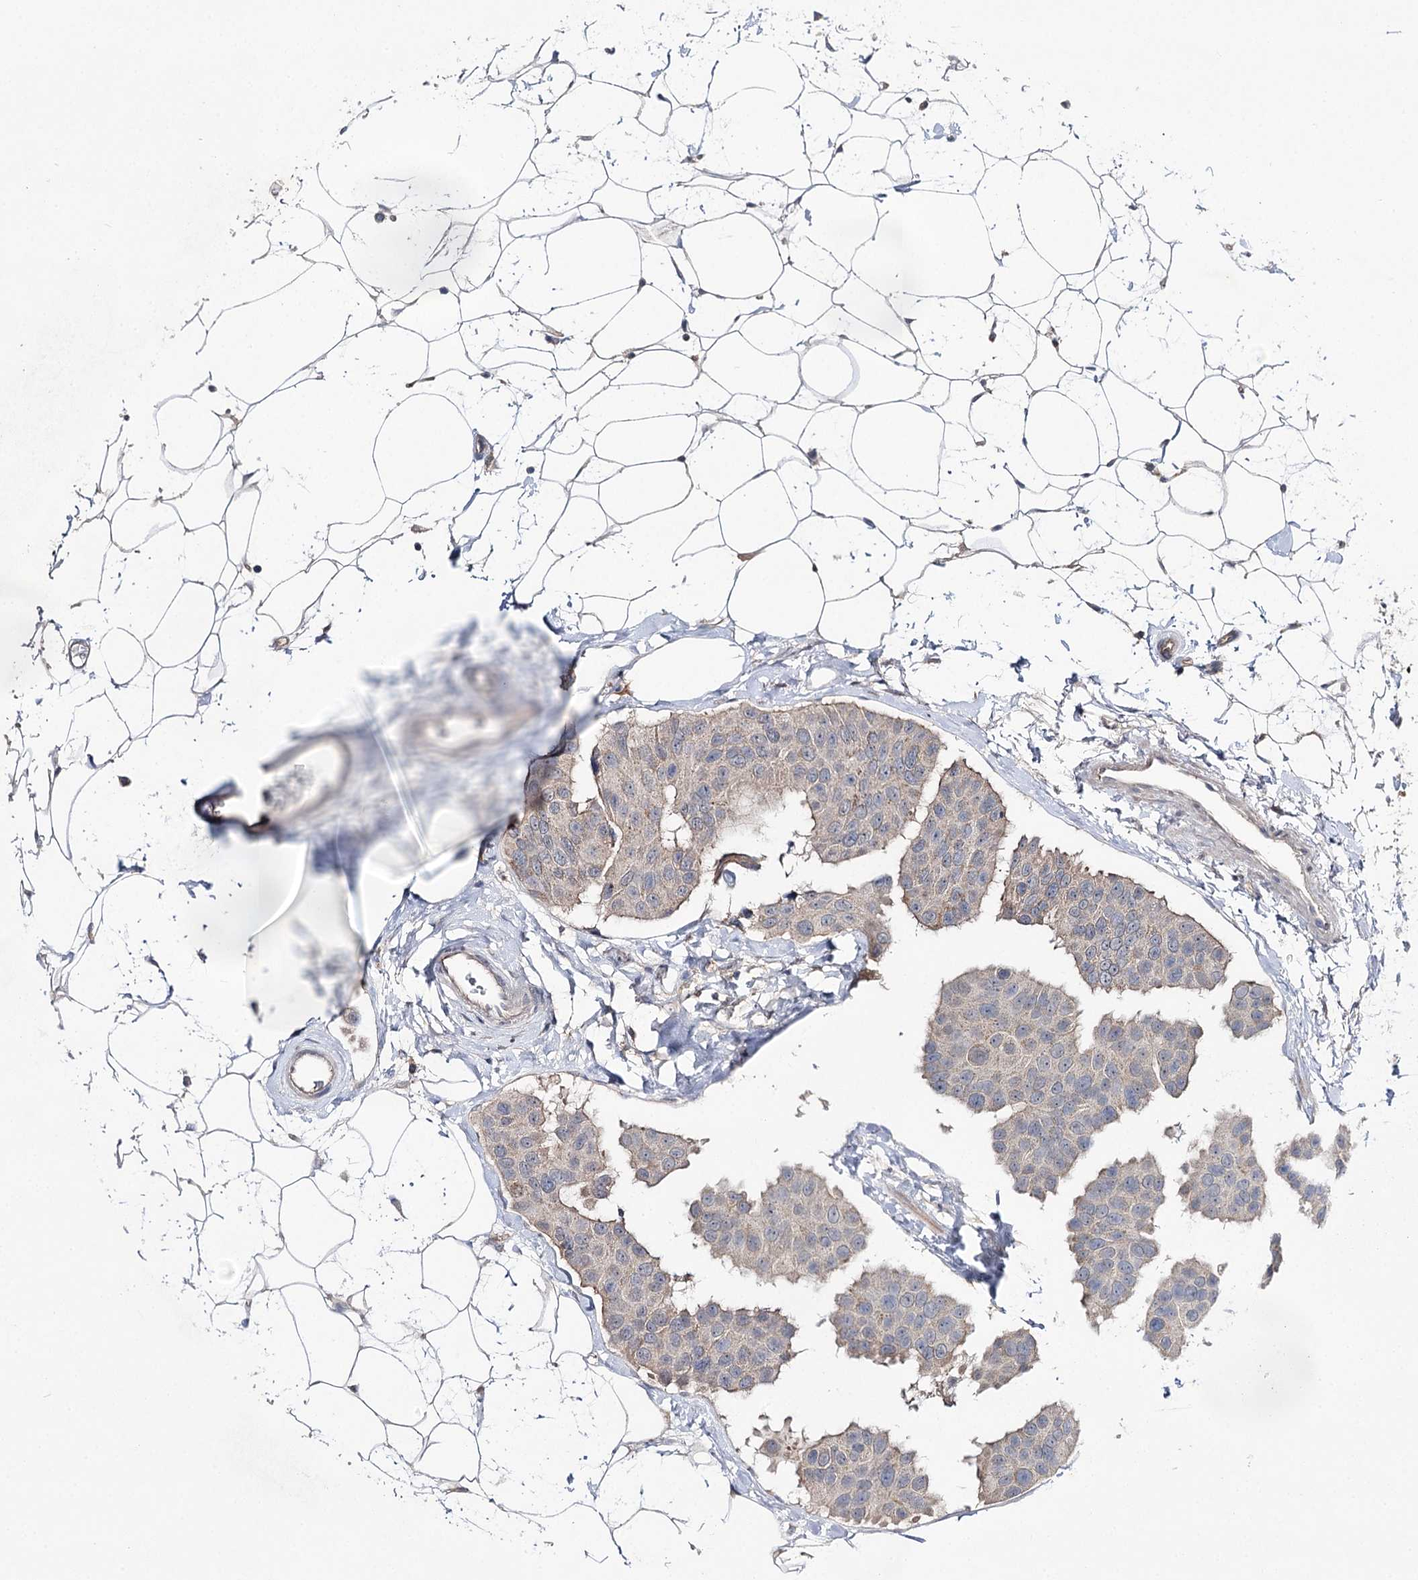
{"staining": {"intensity": "weak", "quantity": "<25%", "location": "cytoplasmic/membranous"}, "tissue": "breast cancer", "cell_type": "Tumor cells", "image_type": "cancer", "snomed": [{"axis": "morphology", "description": "Normal tissue, NOS"}, {"axis": "morphology", "description": "Duct carcinoma"}, {"axis": "topography", "description": "Breast"}], "caption": "This image is of breast intraductal carcinoma stained with IHC to label a protein in brown with the nuclei are counter-stained blue. There is no staining in tumor cells.", "gene": "AURKC", "patient": {"sex": "female", "age": 39}}